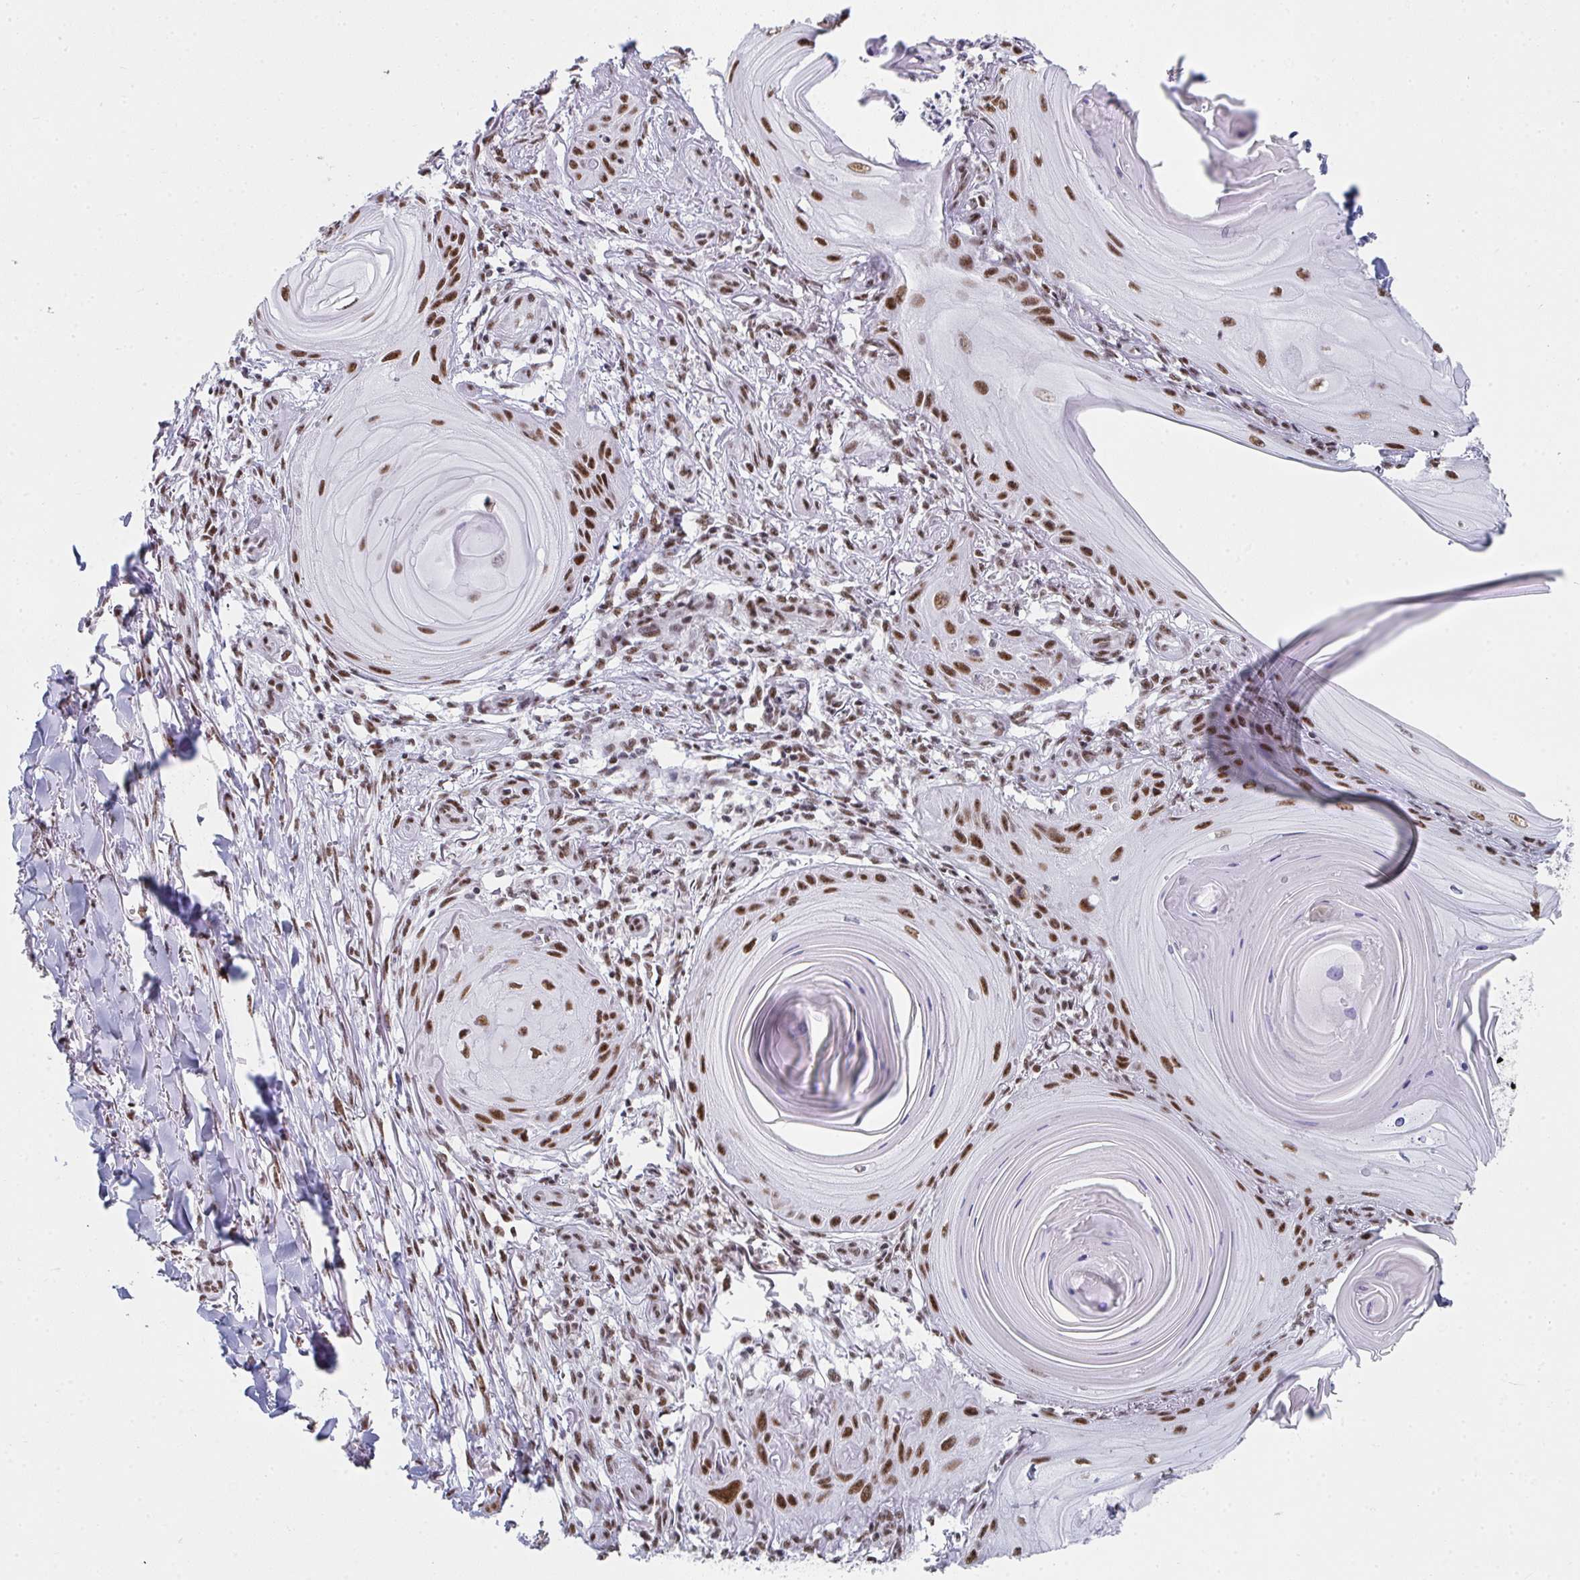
{"staining": {"intensity": "strong", "quantity": ">75%", "location": "nuclear"}, "tissue": "skin cancer", "cell_type": "Tumor cells", "image_type": "cancer", "snomed": [{"axis": "morphology", "description": "Squamous cell carcinoma, NOS"}, {"axis": "topography", "description": "Skin"}], "caption": "Skin squamous cell carcinoma was stained to show a protein in brown. There is high levels of strong nuclear expression in approximately >75% of tumor cells. (IHC, brightfield microscopy, high magnification).", "gene": "SNRNP70", "patient": {"sex": "female", "age": 77}}